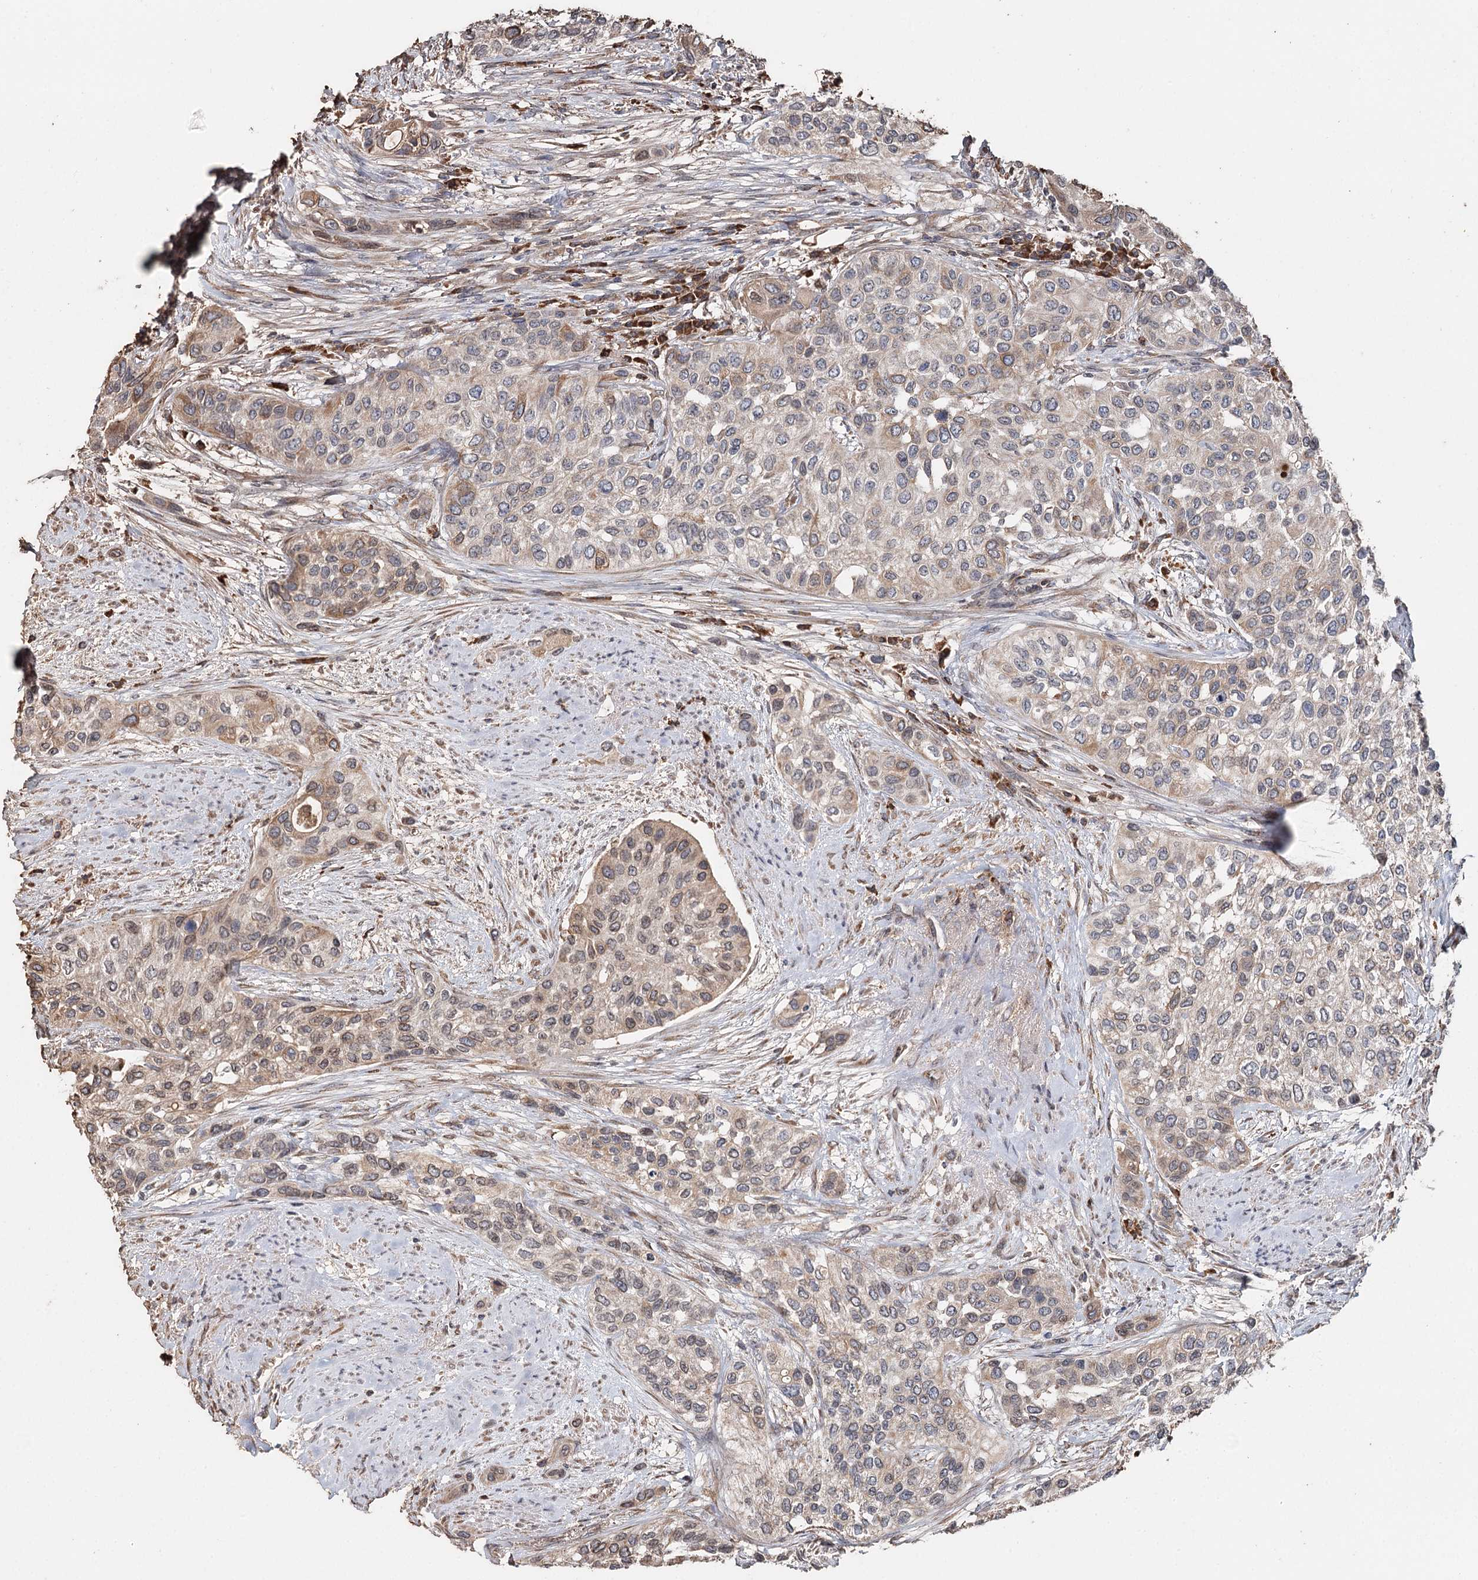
{"staining": {"intensity": "weak", "quantity": ">75%", "location": "cytoplasmic/membranous,nuclear"}, "tissue": "urothelial cancer", "cell_type": "Tumor cells", "image_type": "cancer", "snomed": [{"axis": "morphology", "description": "Normal tissue, NOS"}, {"axis": "morphology", "description": "Urothelial carcinoma, High grade"}, {"axis": "topography", "description": "Vascular tissue"}, {"axis": "topography", "description": "Urinary bladder"}], "caption": "This image reveals immunohistochemistry staining of human urothelial cancer, with low weak cytoplasmic/membranous and nuclear expression in approximately >75% of tumor cells.", "gene": "SYVN1", "patient": {"sex": "female", "age": 56}}